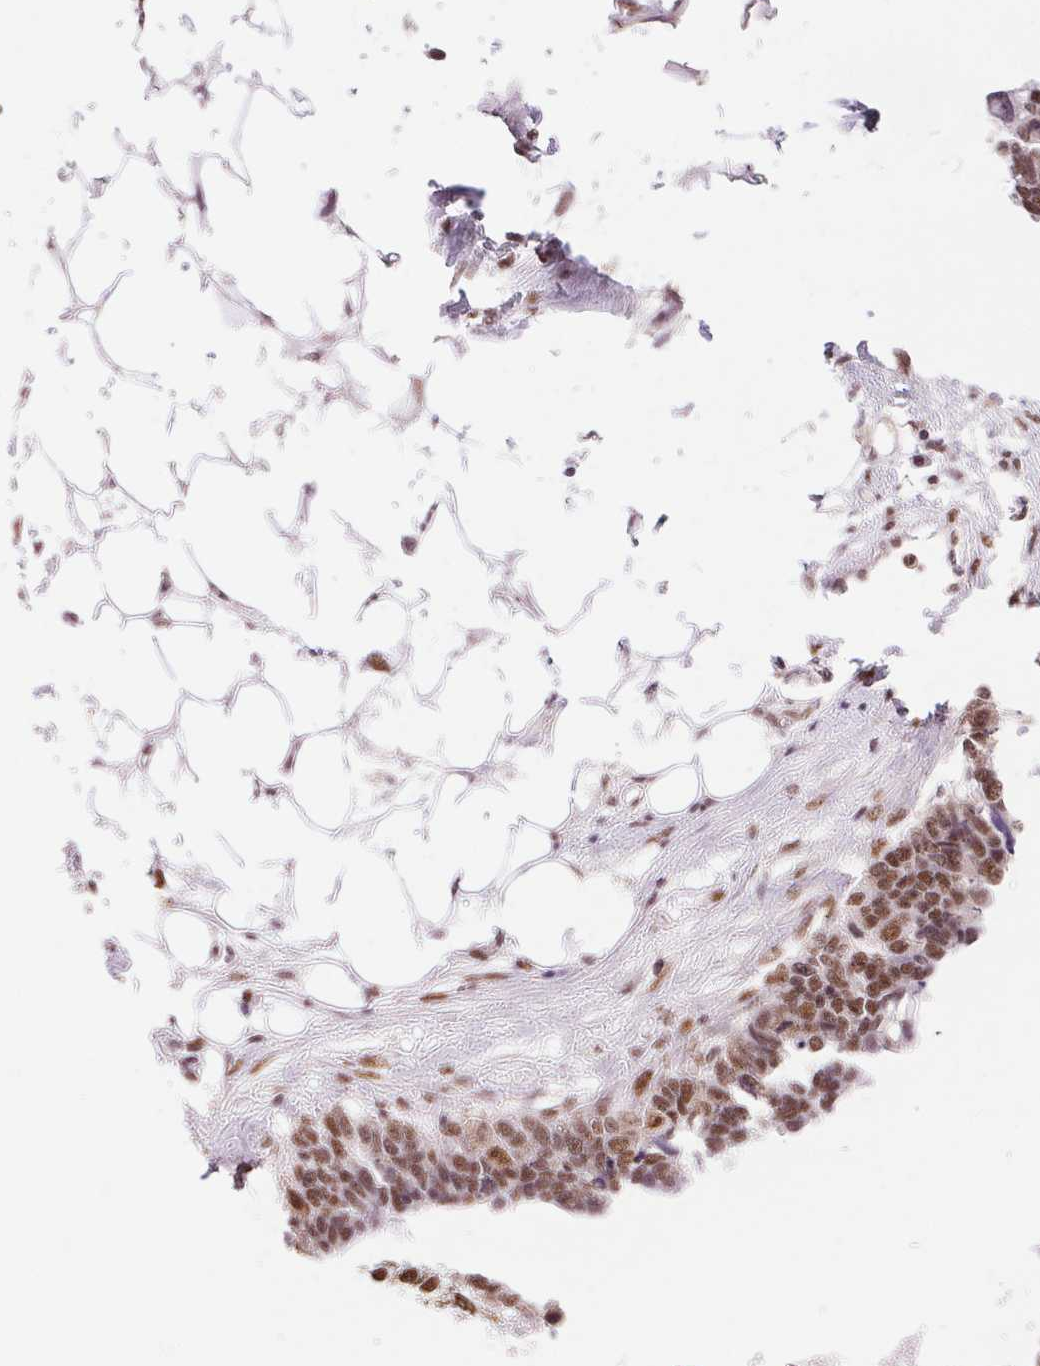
{"staining": {"intensity": "moderate", "quantity": ">75%", "location": "nuclear"}, "tissue": "ovarian cancer", "cell_type": "Tumor cells", "image_type": "cancer", "snomed": [{"axis": "morphology", "description": "Cystadenocarcinoma, serous, NOS"}, {"axis": "topography", "description": "Ovary"}], "caption": "Ovarian cancer stained for a protein reveals moderate nuclear positivity in tumor cells.", "gene": "SREK1", "patient": {"sex": "female", "age": 76}}